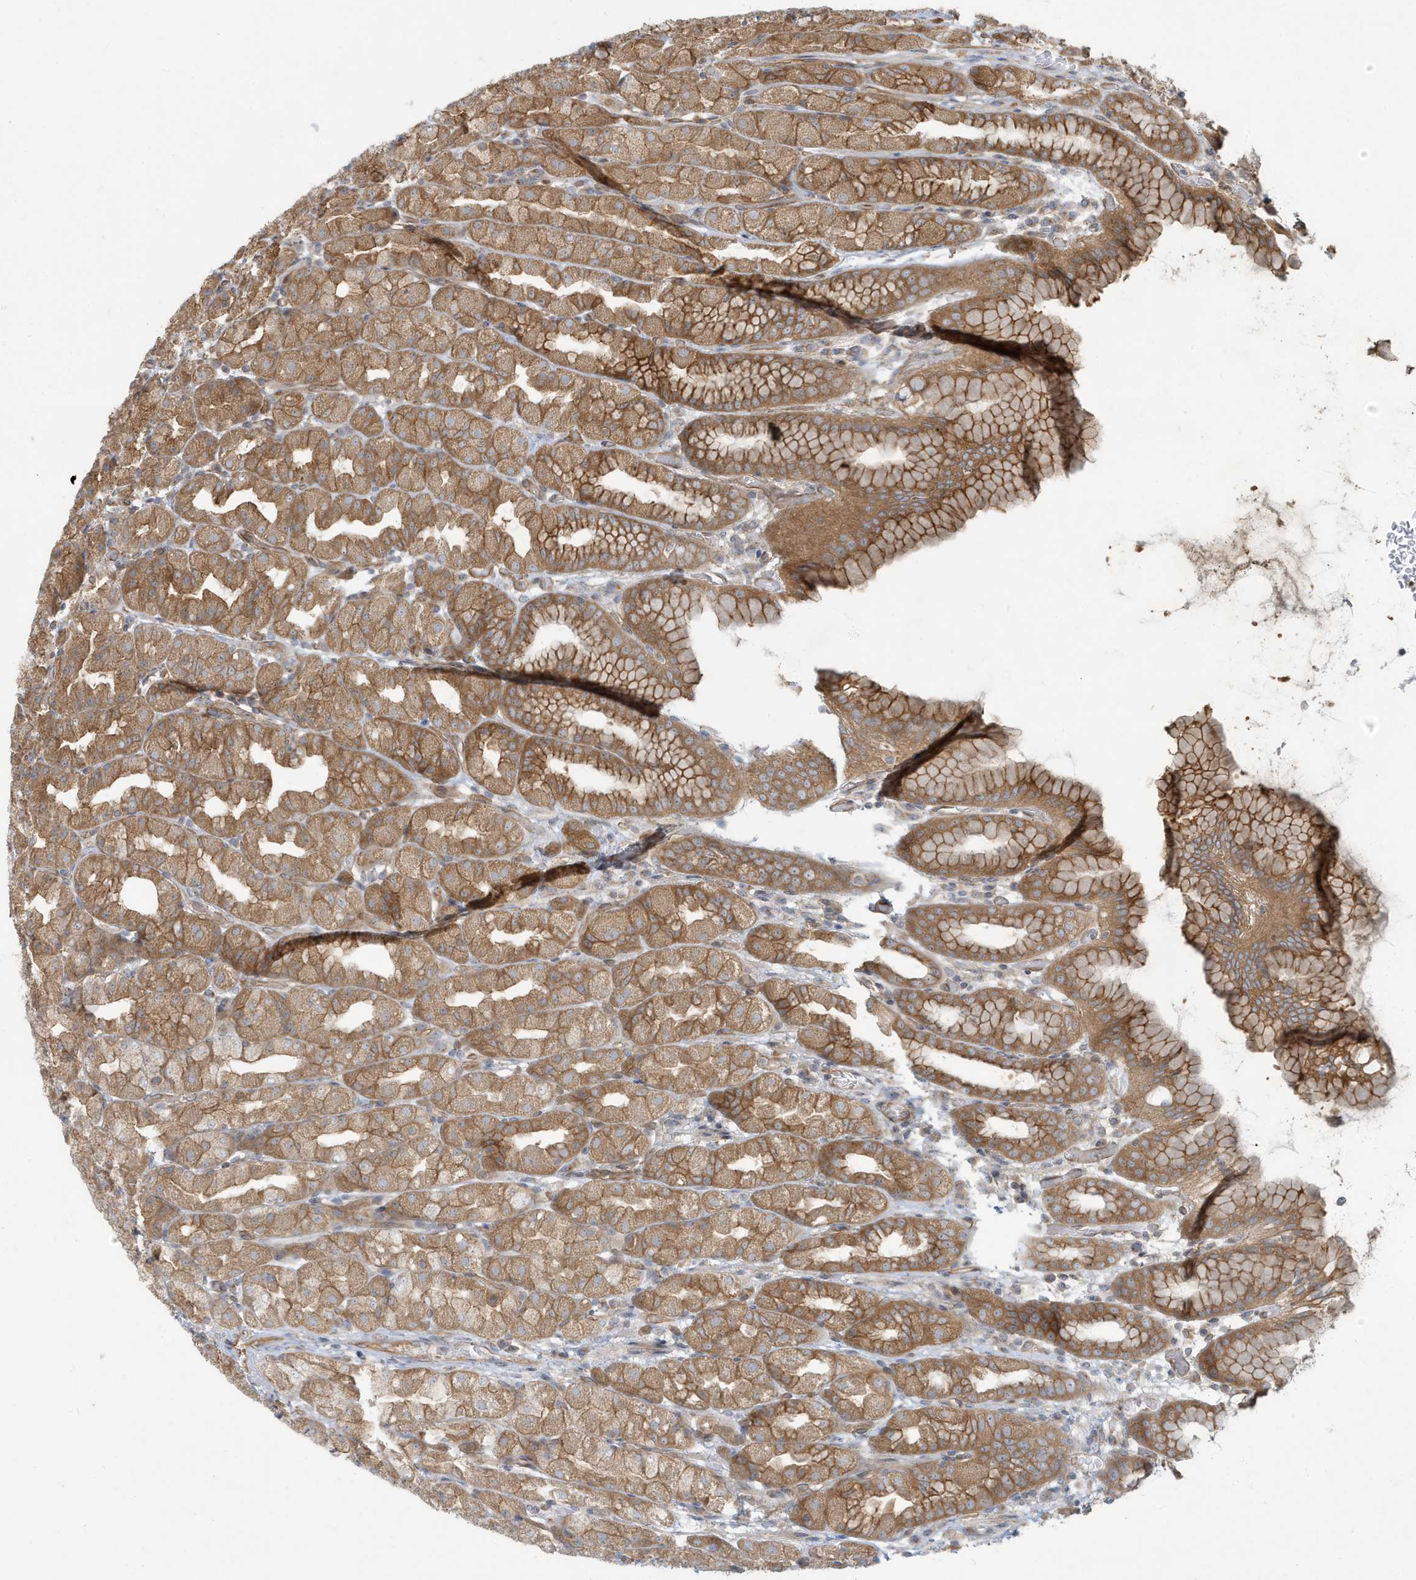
{"staining": {"intensity": "moderate", "quantity": ">75%", "location": "cytoplasmic/membranous"}, "tissue": "stomach", "cell_type": "Glandular cells", "image_type": "normal", "snomed": [{"axis": "morphology", "description": "Normal tissue, NOS"}, {"axis": "topography", "description": "Stomach, upper"}], "caption": "Glandular cells show medium levels of moderate cytoplasmic/membranous expression in about >75% of cells in unremarkable human stomach.", "gene": "ATP23", "patient": {"sex": "male", "age": 68}}